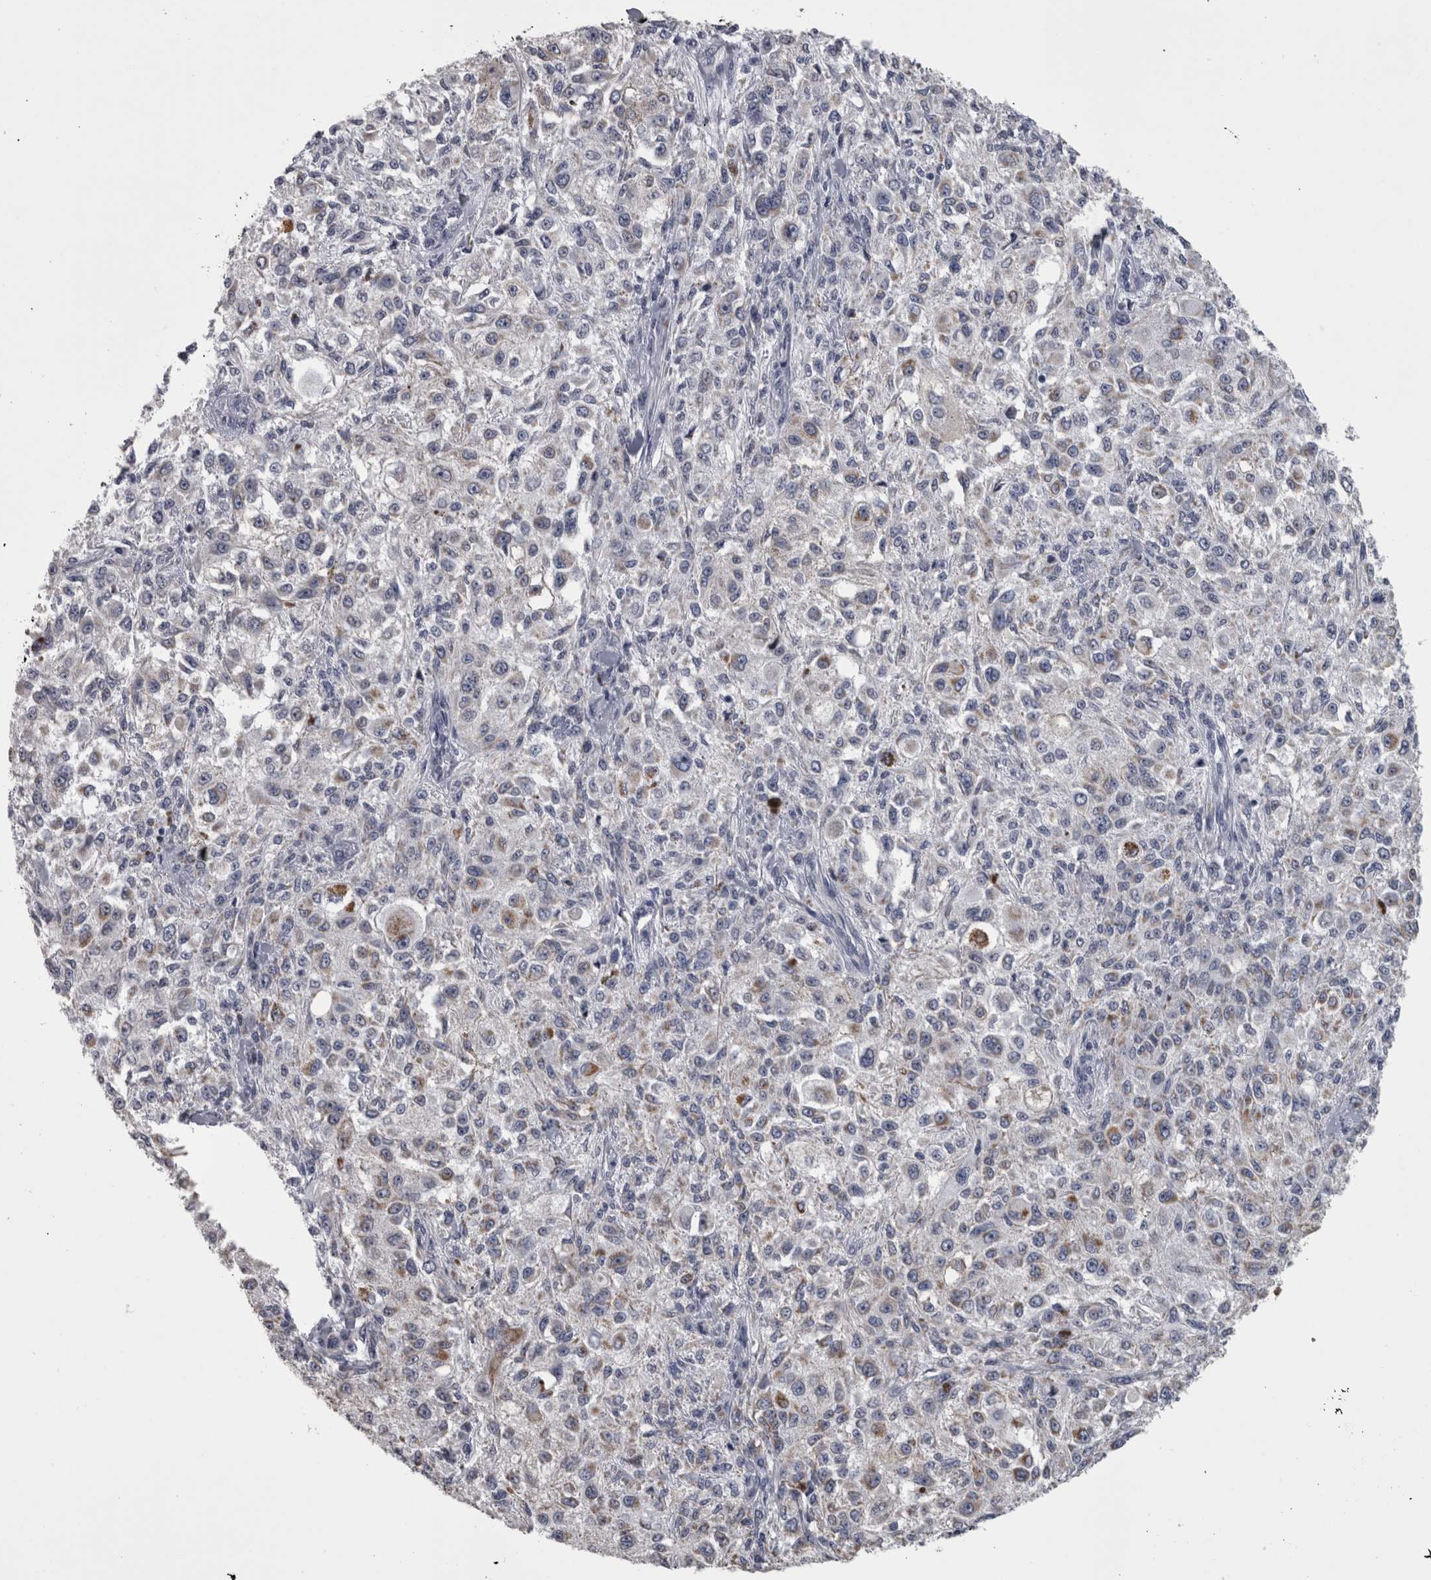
{"staining": {"intensity": "moderate", "quantity": "<25%", "location": "cytoplasmic/membranous"}, "tissue": "melanoma", "cell_type": "Tumor cells", "image_type": "cancer", "snomed": [{"axis": "morphology", "description": "Necrosis, NOS"}, {"axis": "morphology", "description": "Malignant melanoma, NOS"}, {"axis": "topography", "description": "Skin"}], "caption": "The immunohistochemical stain labels moderate cytoplasmic/membranous positivity in tumor cells of malignant melanoma tissue.", "gene": "DBT", "patient": {"sex": "female", "age": 87}}